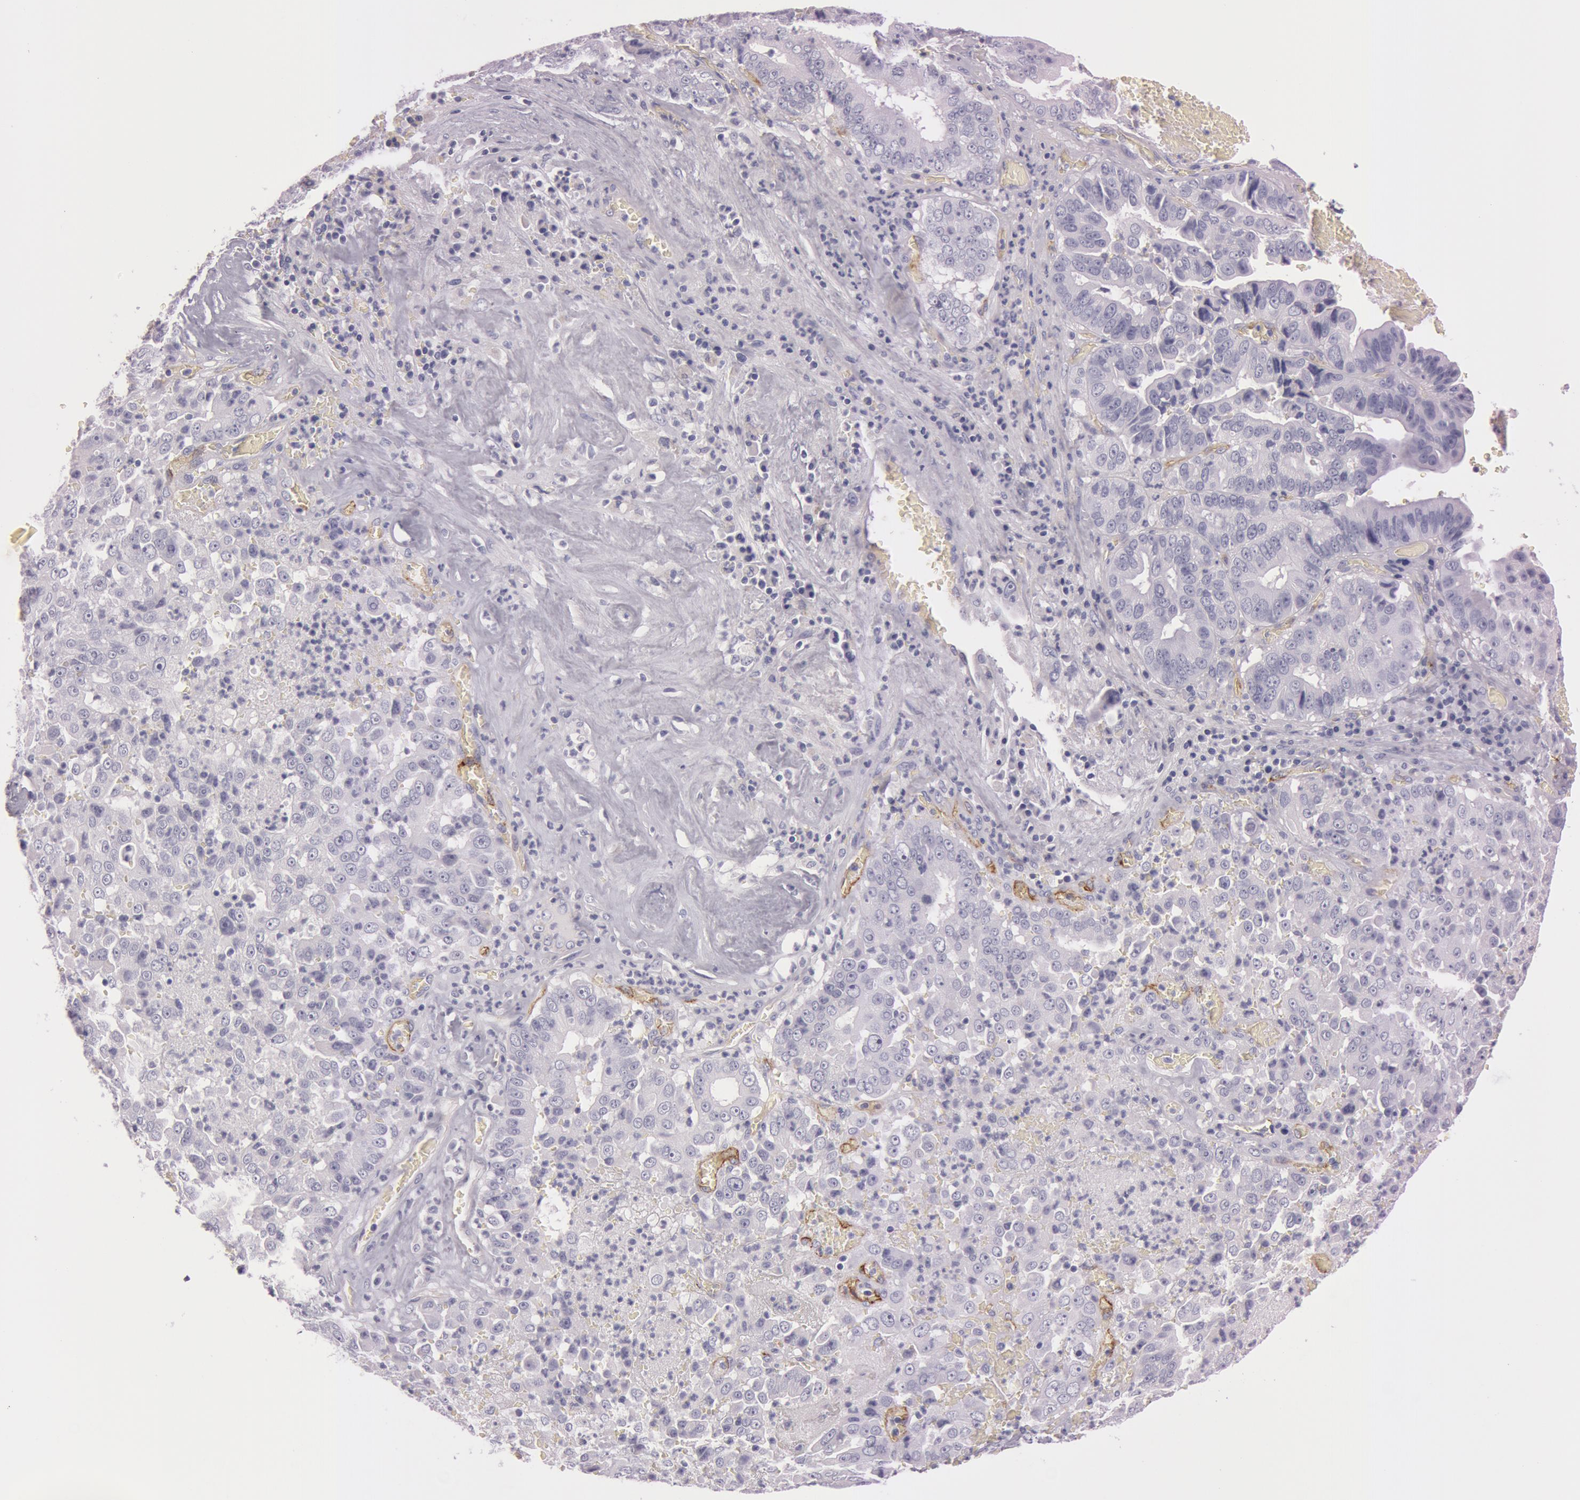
{"staining": {"intensity": "negative", "quantity": "none", "location": "none"}, "tissue": "liver cancer", "cell_type": "Tumor cells", "image_type": "cancer", "snomed": [{"axis": "morphology", "description": "Cholangiocarcinoma"}, {"axis": "topography", "description": "Liver"}], "caption": "High power microscopy photomicrograph of an immunohistochemistry histopathology image of liver cancer (cholangiocarcinoma), revealing no significant positivity in tumor cells.", "gene": "FOLH1", "patient": {"sex": "female", "age": 79}}